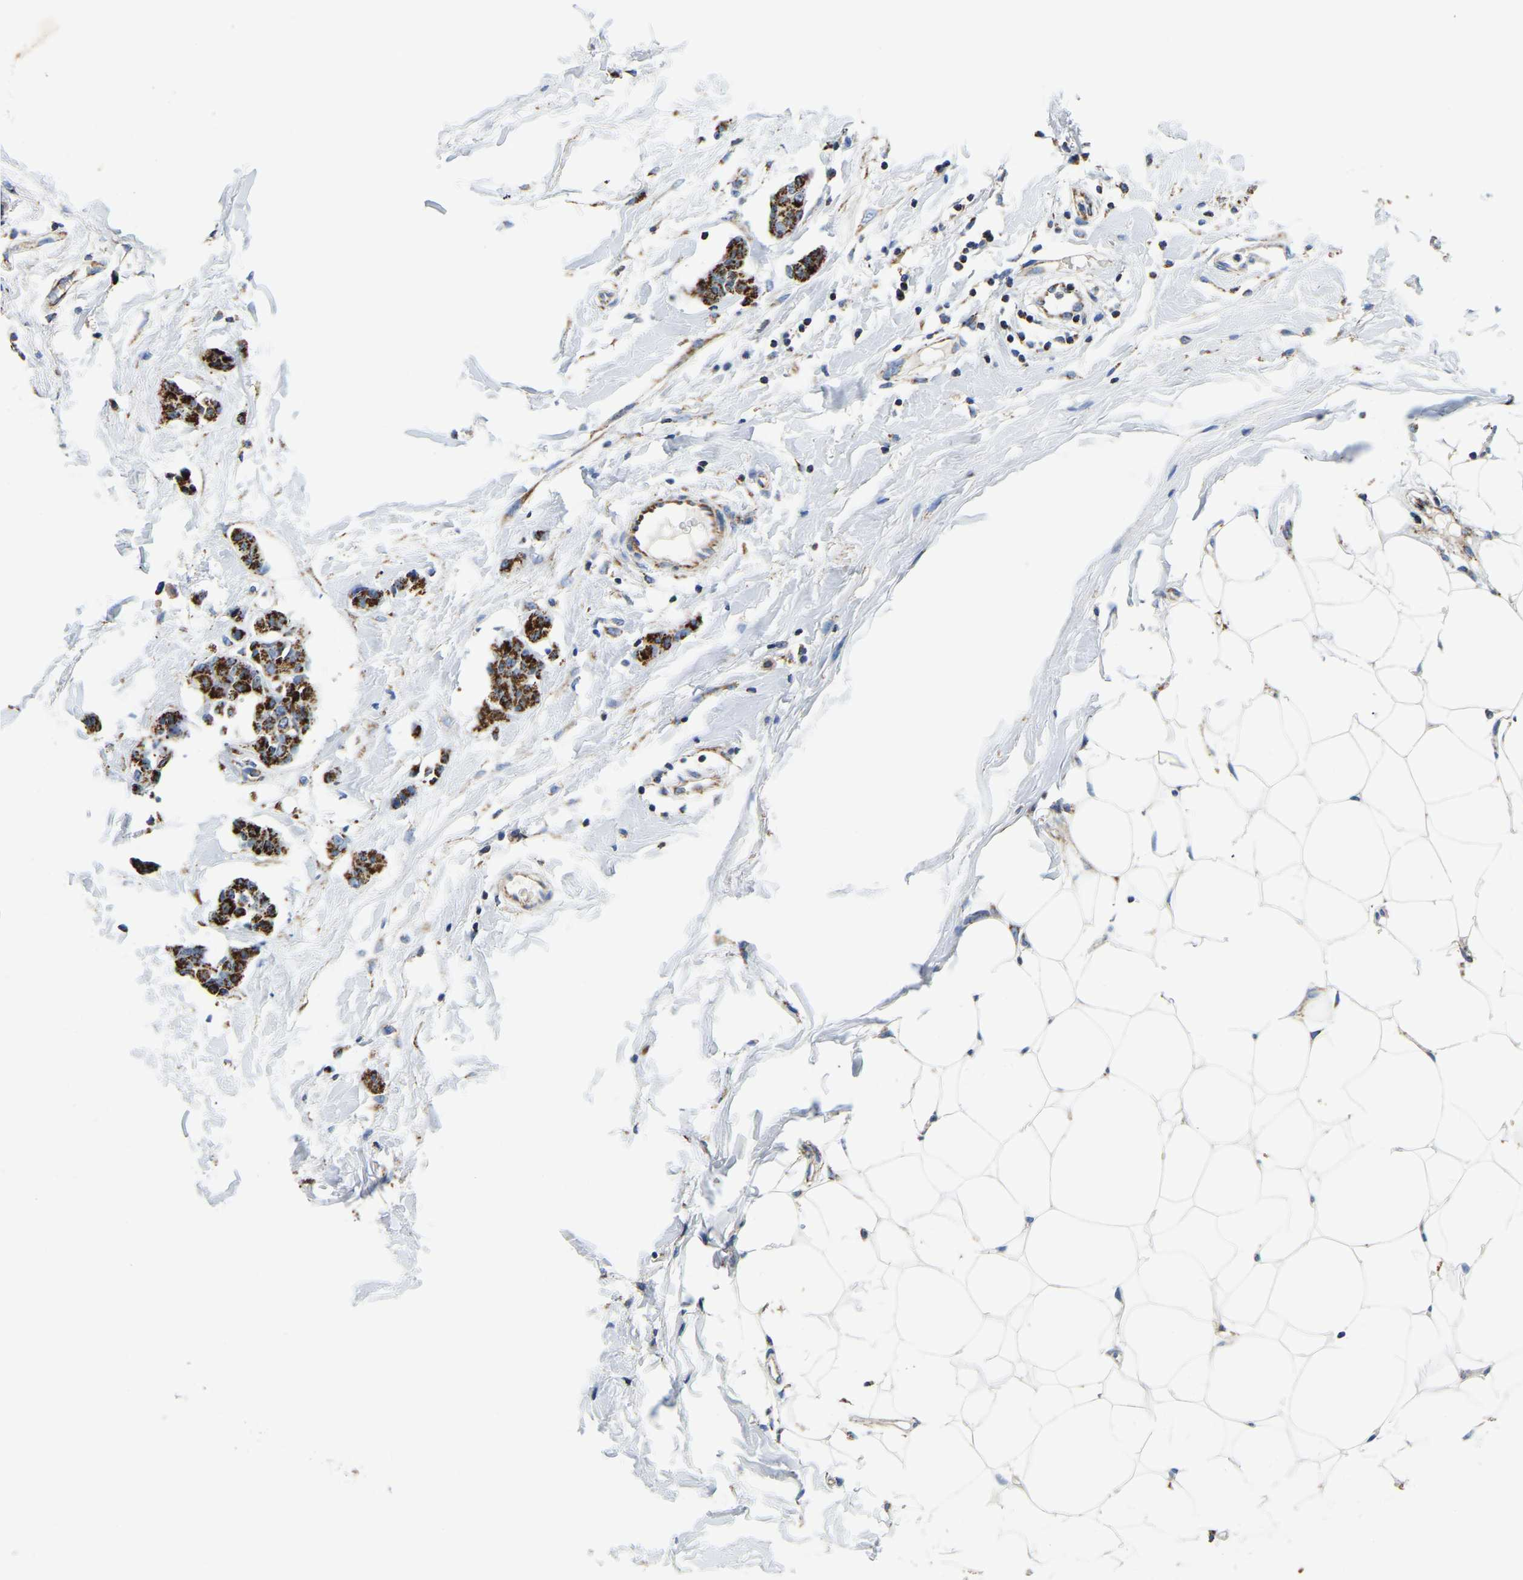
{"staining": {"intensity": "strong", "quantity": ">75%", "location": "cytoplasmic/membranous"}, "tissue": "breast cancer", "cell_type": "Tumor cells", "image_type": "cancer", "snomed": [{"axis": "morphology", "description": "Normal tissue, NOS"}, {"axis": "morphology", "description": "Duct carcinoma"}, {"axis": "topography", "description": "Breast"}], "caption": "IHC of human infiltrating ductal carcinoma (breast) reveals high levels of strong cytoplasmic/membranous positivity in approximately >75% of tumor cells. Immunohistochemistry stains the protein of interest in brown and the nuclei are stained blue.", "gene": "SFXN1", "patient": {"sex": "female", "age": 40}}